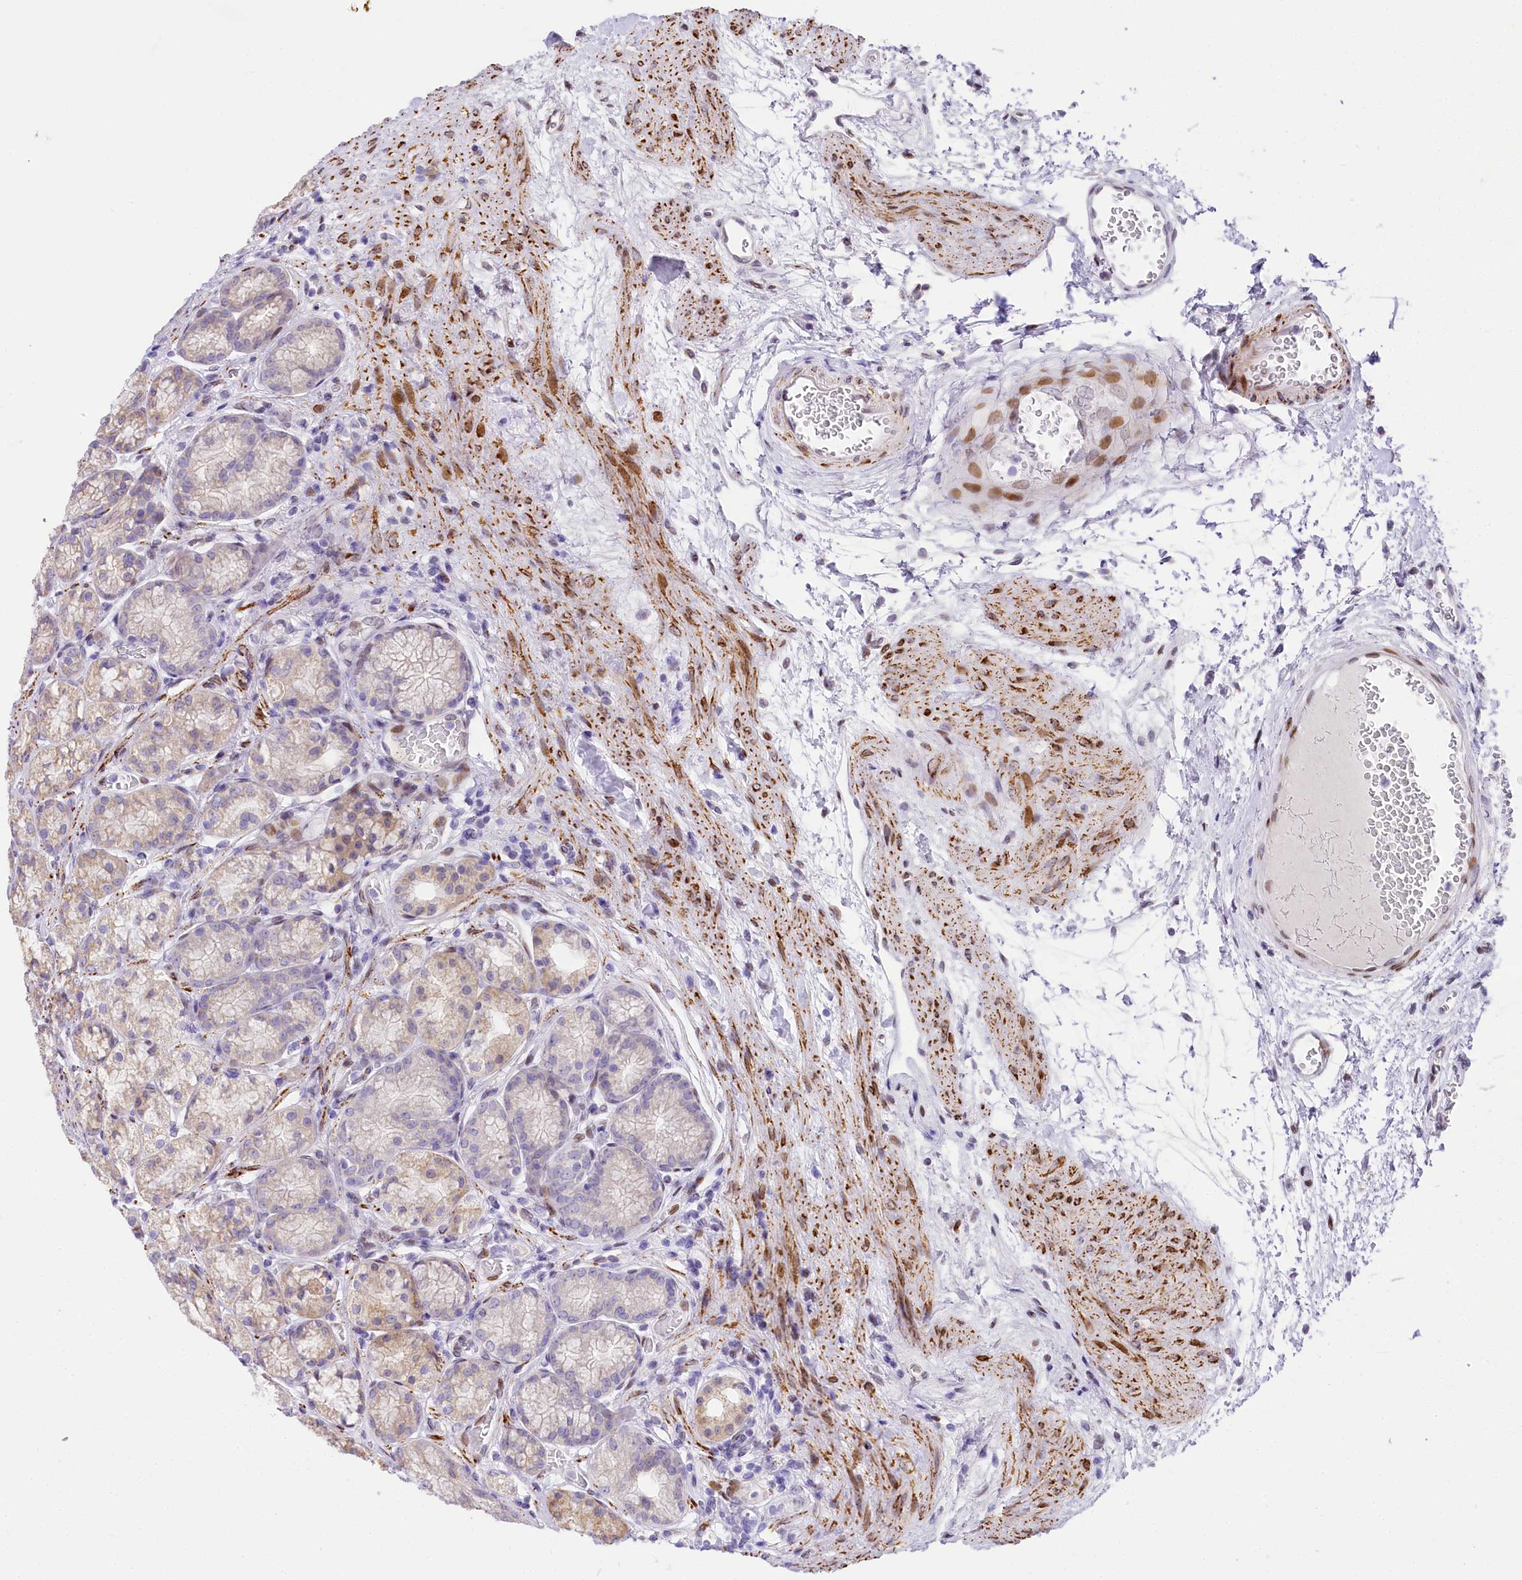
{"staining": {"intensity": "moderate", "quantity": "<25%", "location": "nuclear"}, "tissue": "stomach", "cell_type": "Glandular cells", "image_type": "normal", "snomed": [{"axis": "morphology", "description": "Normal tissue, NOS"}, {"axis": "morphology", "description": "Adenocarcinoma, NOS"}, {"axis": "morphology", "description": "Adenocarcinoma, High grade"}, {"axis": "topography", "description": "Stomach, upper"}, {"axis": "topography", "description": "Stomach"}], "caption": "Protein staining by immunohistochemistry shows moderate nuclear positivity in approximately <25% of glandular cells in normal stomach. (Stains: DAB in brown, nuclei in blue, Microscopy: brightfield microscopy at high magnification).", "gene": "PPIP5K2", "patient": {"sex": "female", "age": 65}}